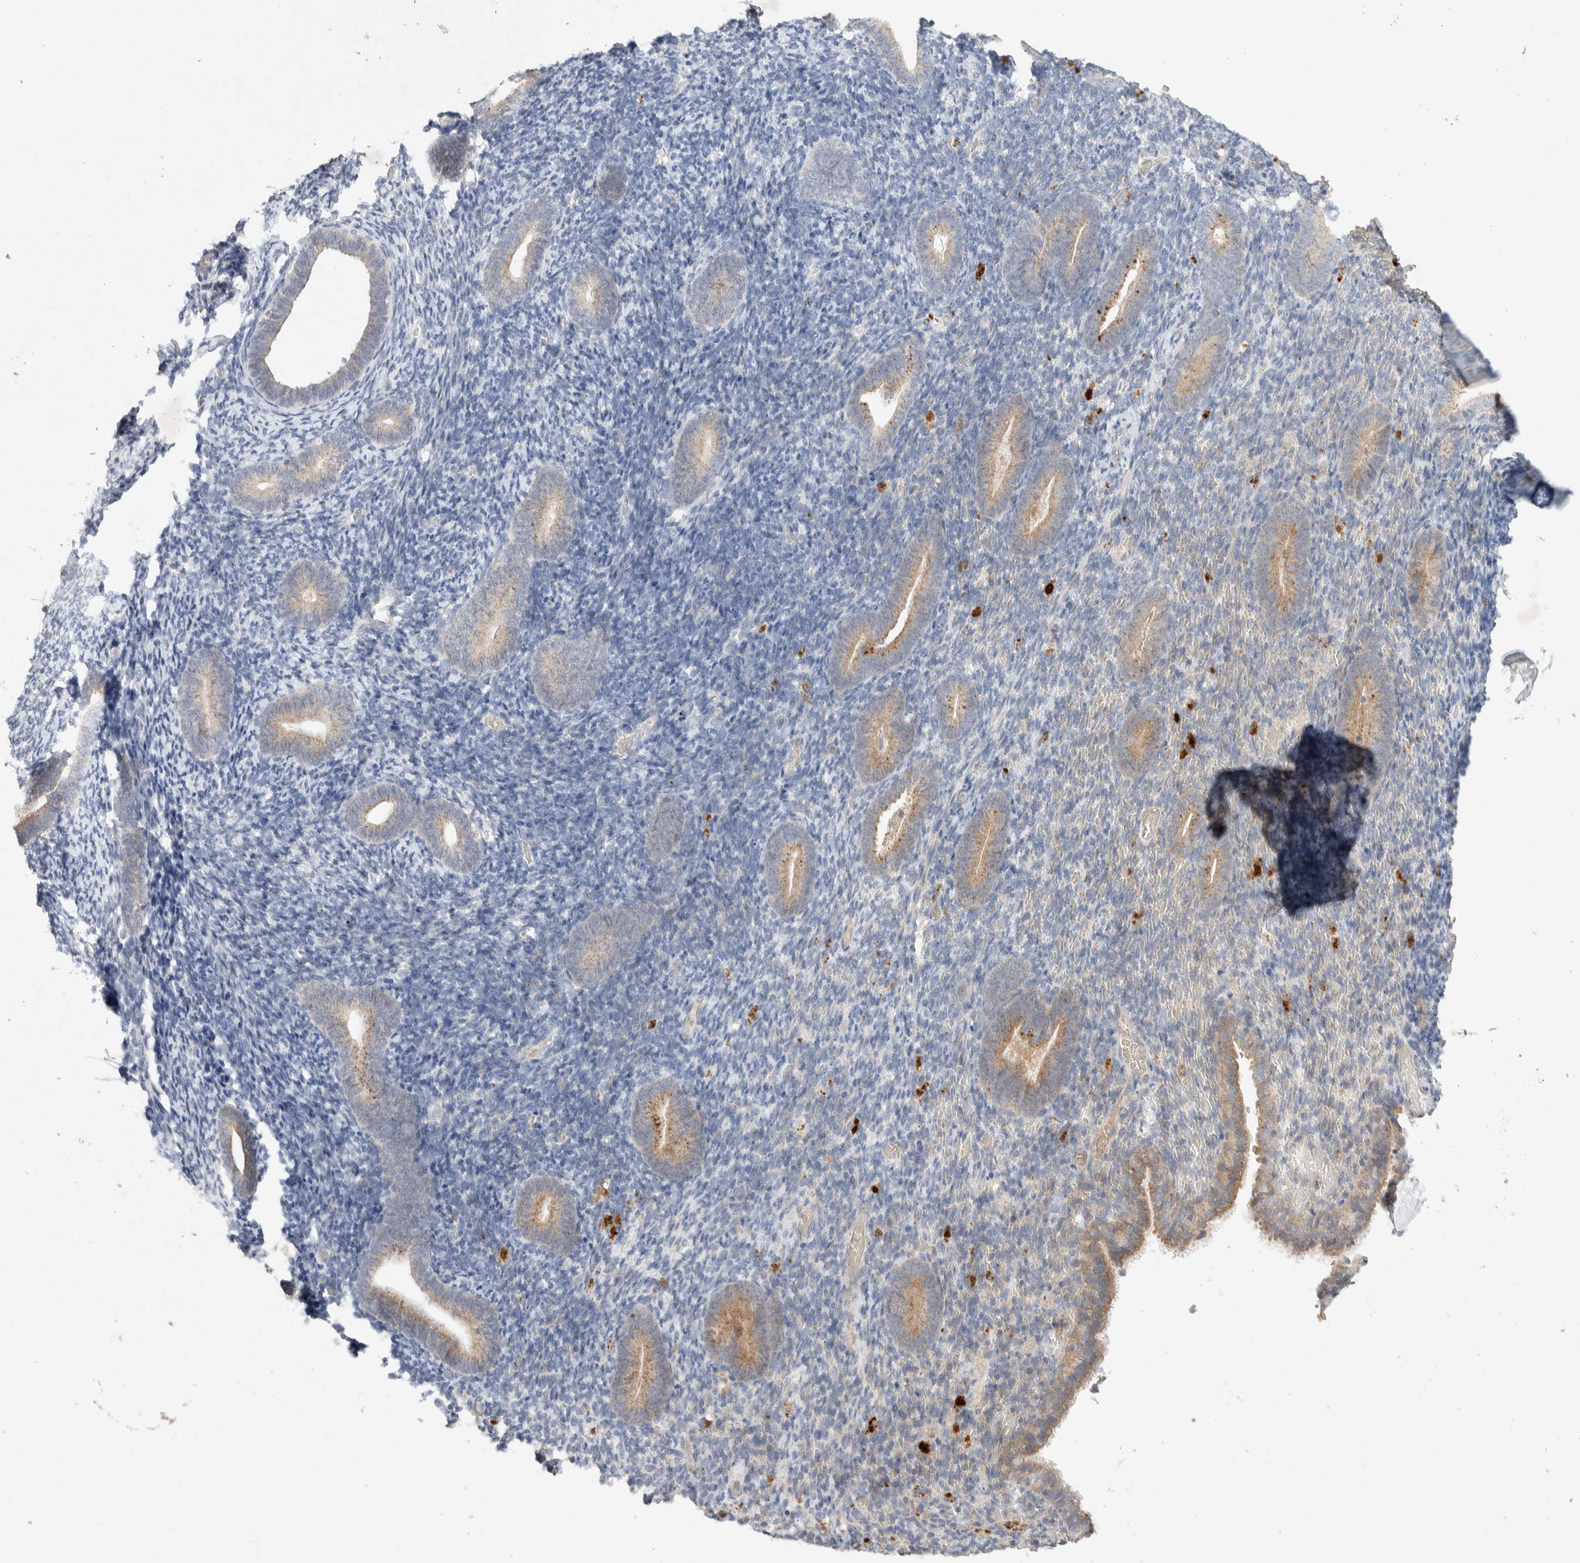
{"staining": {"intensity": "negative", "quantity": "none", "location": "none"}, "tissue": "endometrium", "cell_type": "Cells in endometrial stroma", "image_type": "normal", "snomed": [{"axis": "morphology", "description": "Normal tissue, NOS"}, {"axis": "topography", "description": "Endometrium"}], "caption": "Endometrium stained for a protein using IHC demonstrates no expression cells in endometrial stroma.", "gene": "GNAI1", "patient": {"sex": "female", "age": 51}}